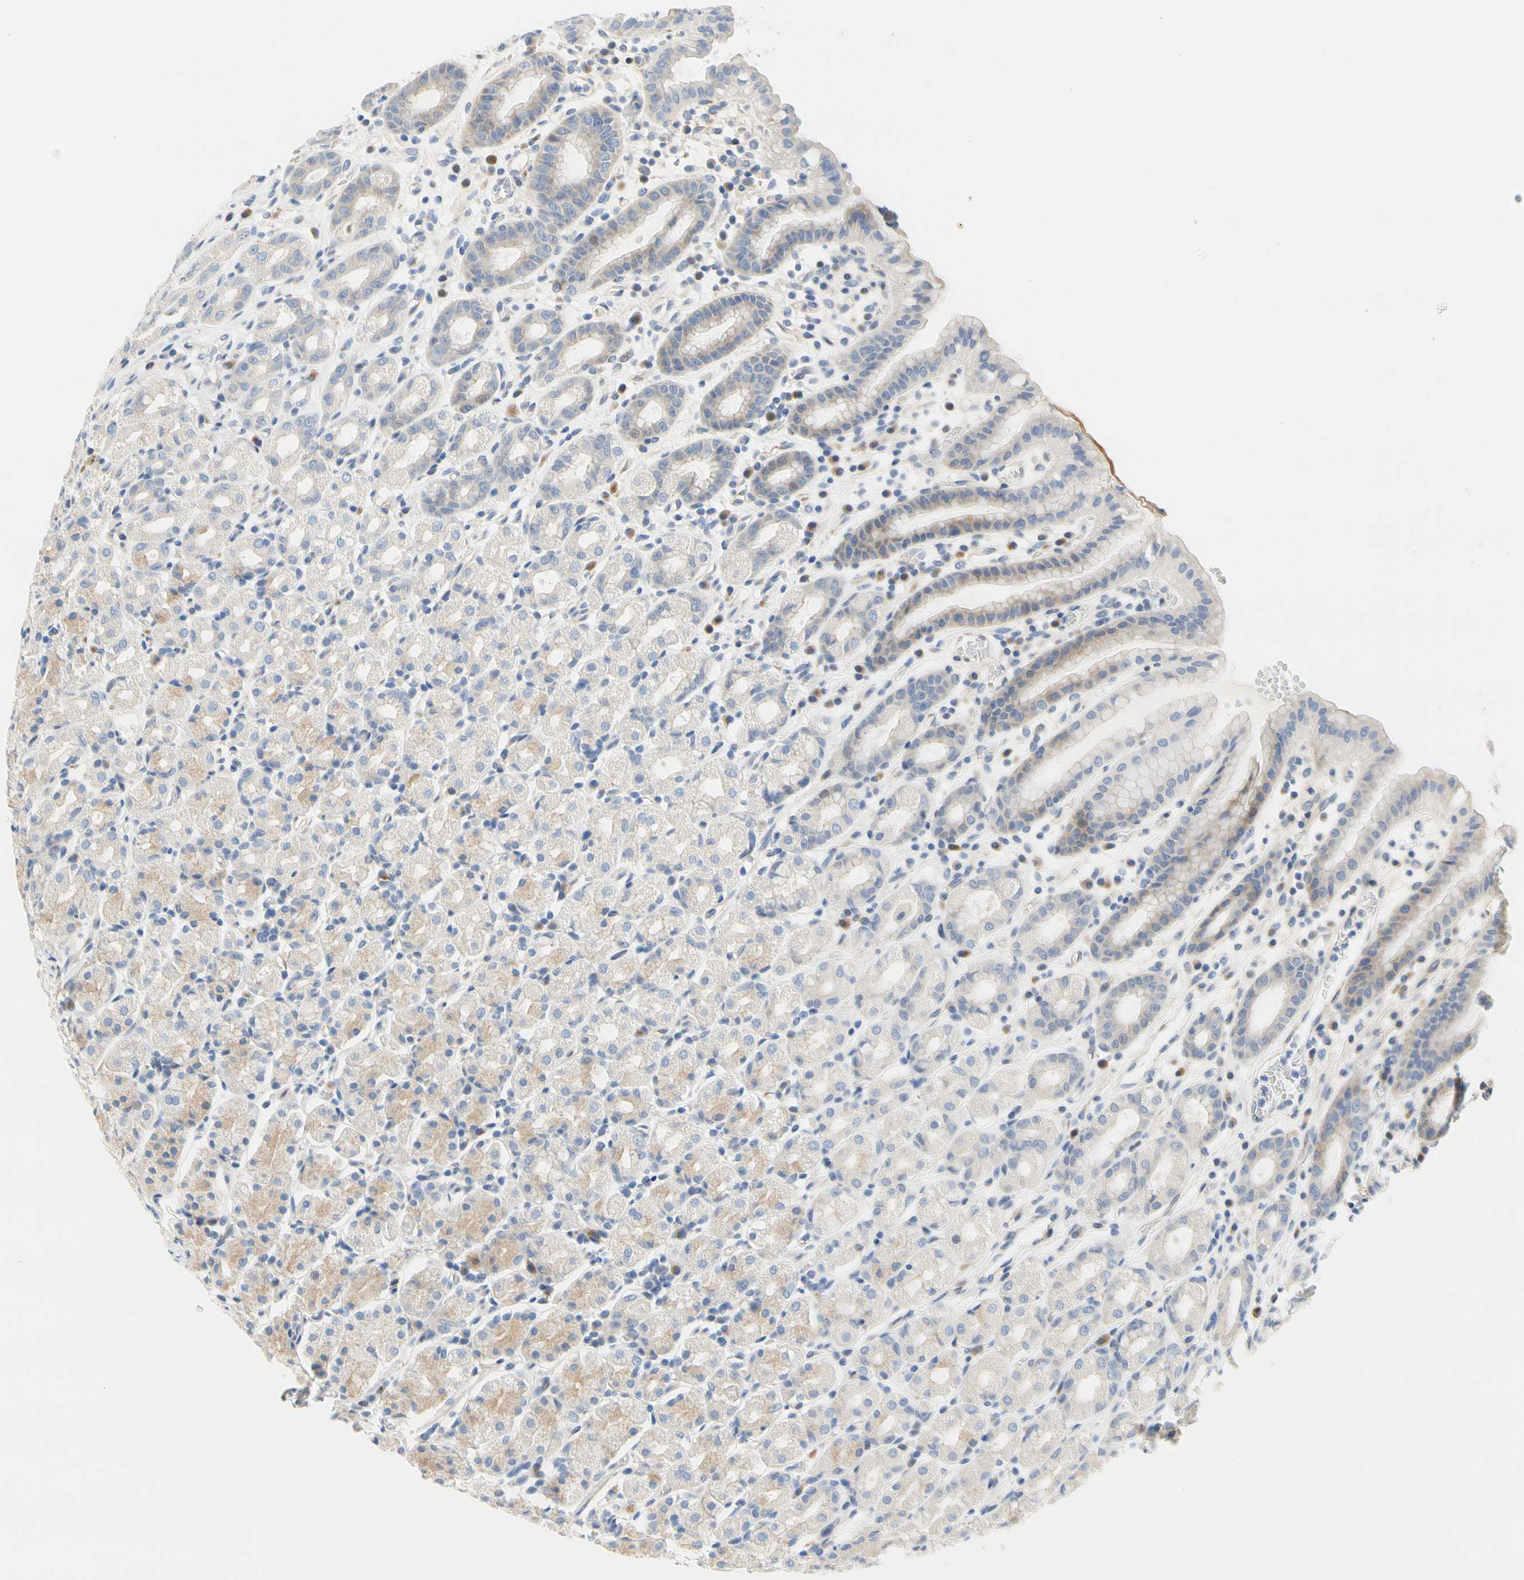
{"staining": {"intensity": "weak", "quantity": "<25%", "location": "cytoplasmic/membranous"}, "tissue": "stomach", "cell_type": "Glandular cells", "image_type": "normal", "snomed": [{"axis": "morphology", "description": "Normal tissue, NOS"}, {"axis": "topography", "description": "Stomach, upper"}], "caption": "There is no significant positivity in glandular cells of stomach. (DAB immunohistochemistry (IHC) visualized using brightfield microscopy, high magnification).", "gene": "ZNF236", "patient": {"sex": "male", "age": 68}}